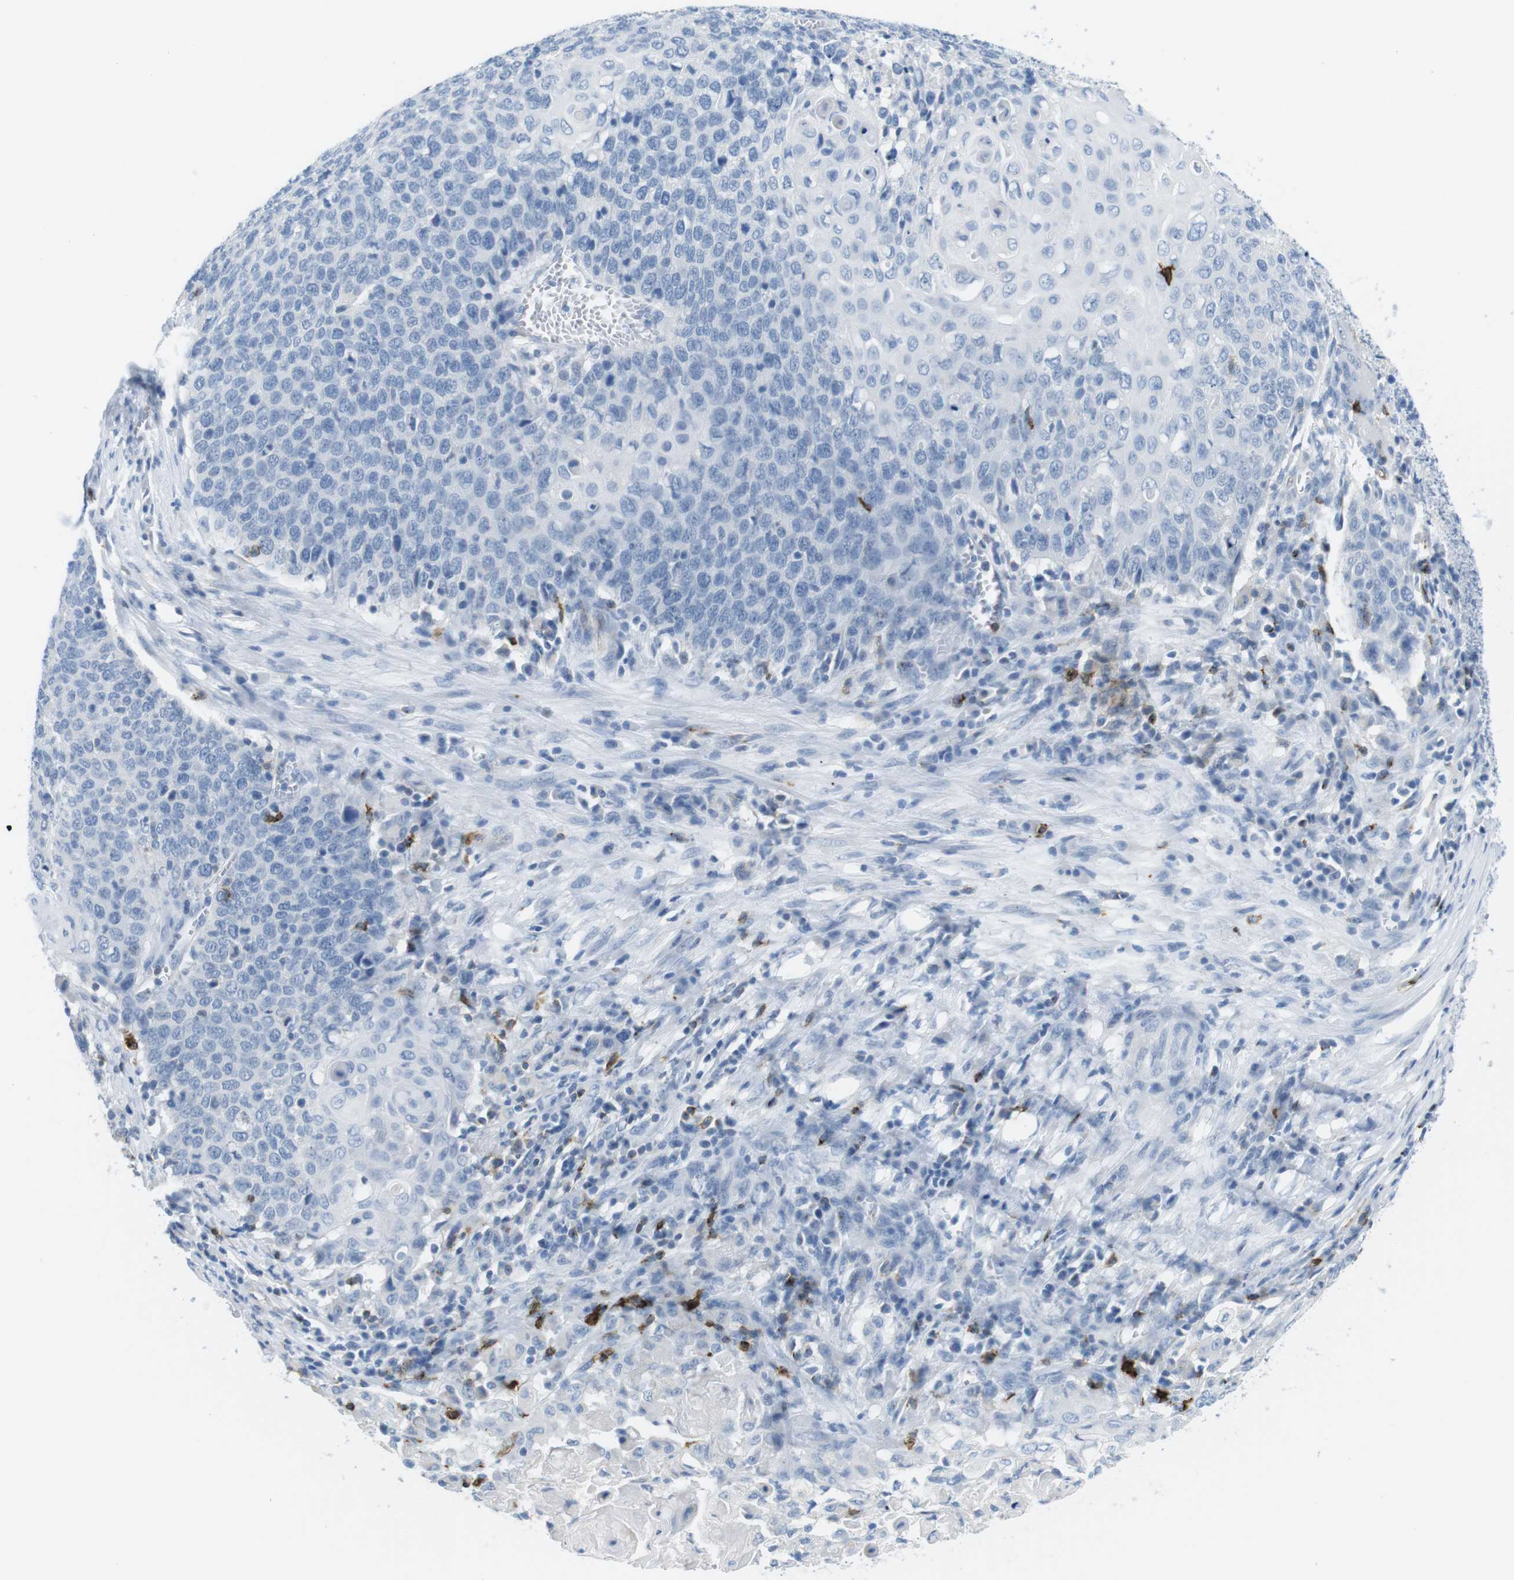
{"staining": {"intensity": "negative", "quantity": "none", "location": "none"}, "tissue": "cervical cancer", "cell_type": "Tumor cells", "image_type": "cancer", "snomed": [{"axis": "morphology", "description": "Squamous cell carcinoma, NOS"}, {"axis": "topography", "description": "Cervix"}], "caption": "Immunohistochemistry (IHC) micrograph of cervical cancer stained for a protein (brown), which shows no staining in tumor cells. (DAB IHC visualized using brightfield microscopy, high magnification).", "gene": "TNFRSF4", "patient": {"sex": "female", "age": 39}}